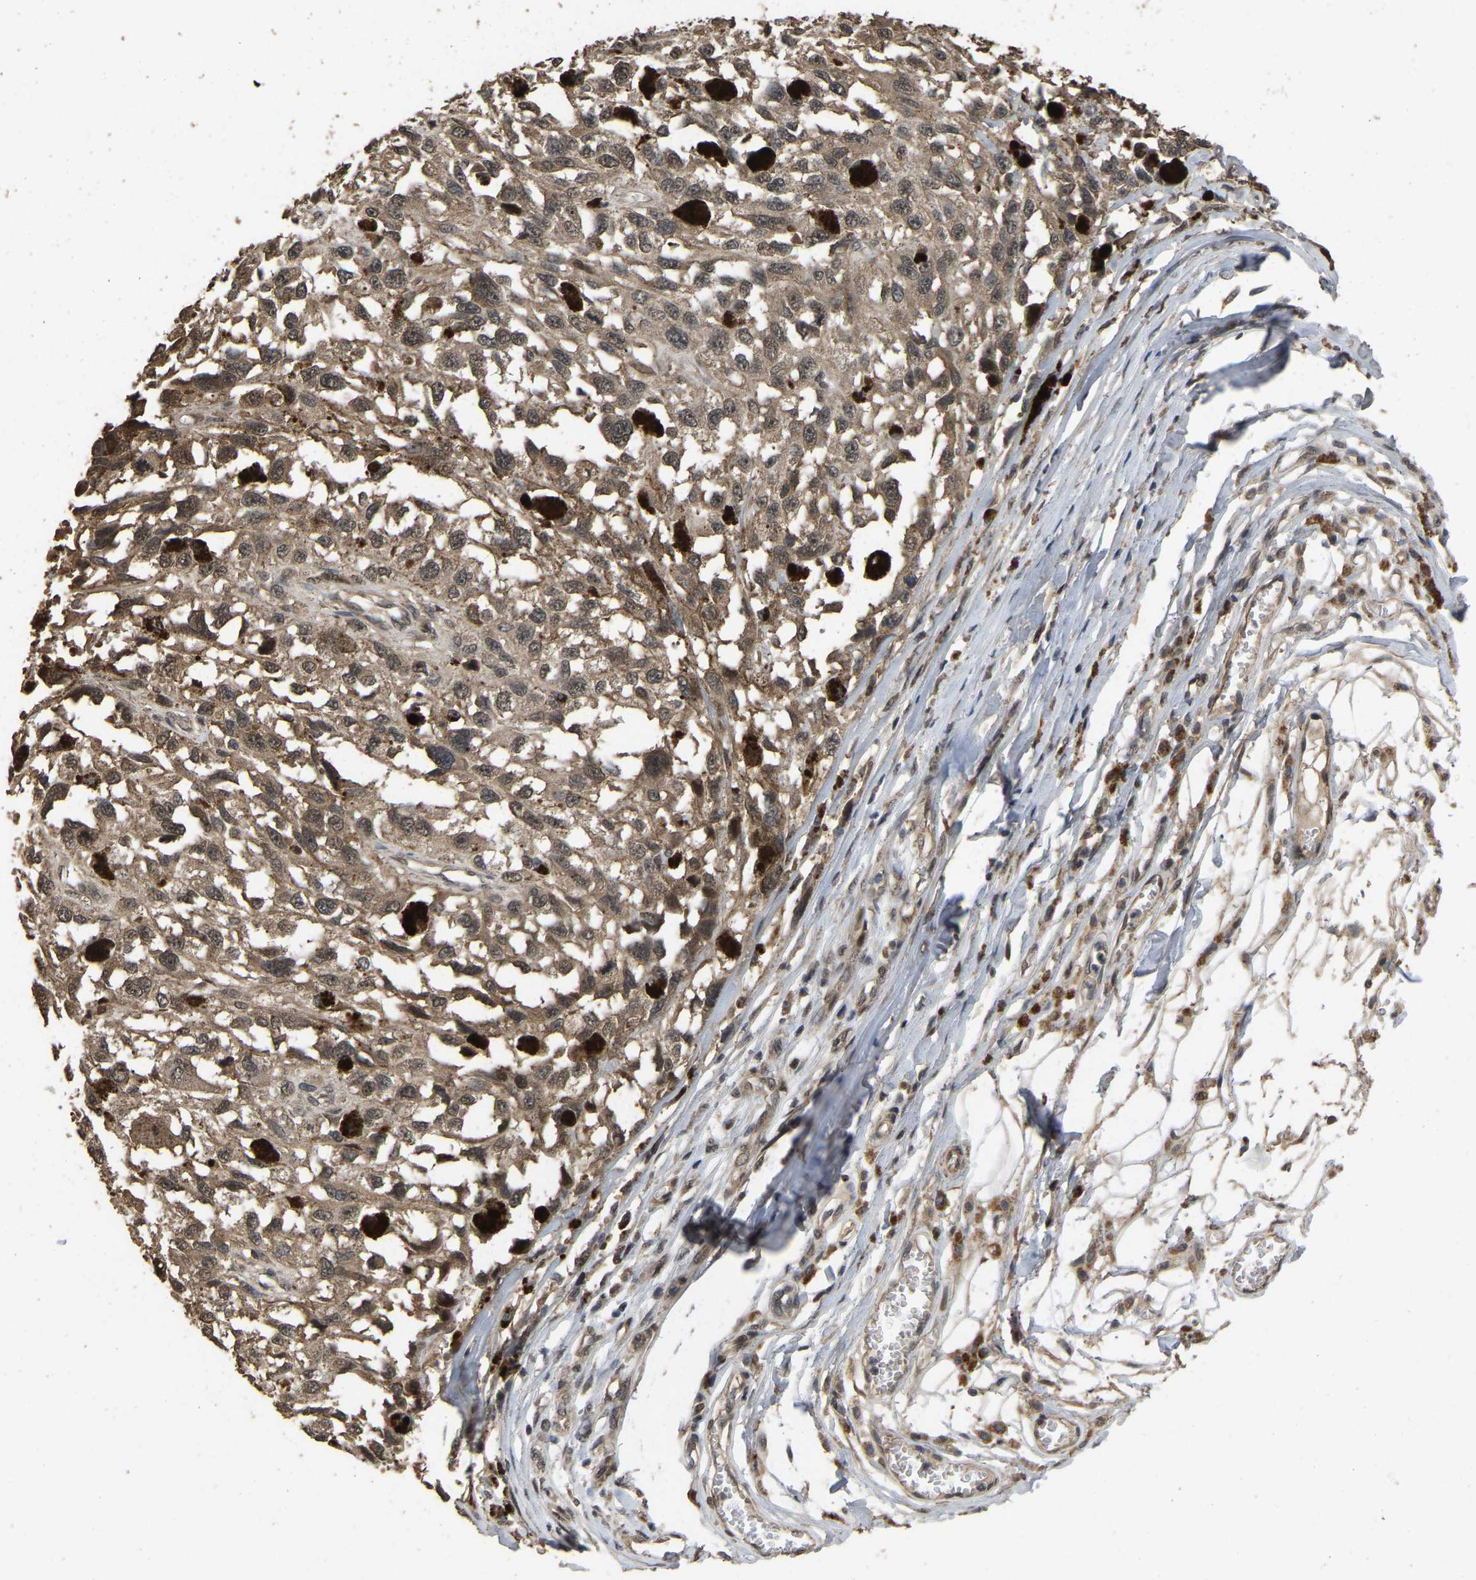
{"staining": {"intensity": "weak", "quantity": ">75%", "location": "cytoplasmic/membranous"}, "tissue": "melanoma", "cell_type": "Tumor cells", "image_type": "cancer", "snomed": [{"axis": "morphology", "description": "Malignant melanoma, Metastatic site"}, {"axis": "topography", "description": "Lymph node"}], "caption": "Melanoma tissue reveals weak cytoplasmic/membranous staining in about >75% of tumor cells", "gene": "ARHGAP23", "patient": {"sex": "male", "age": 59}}